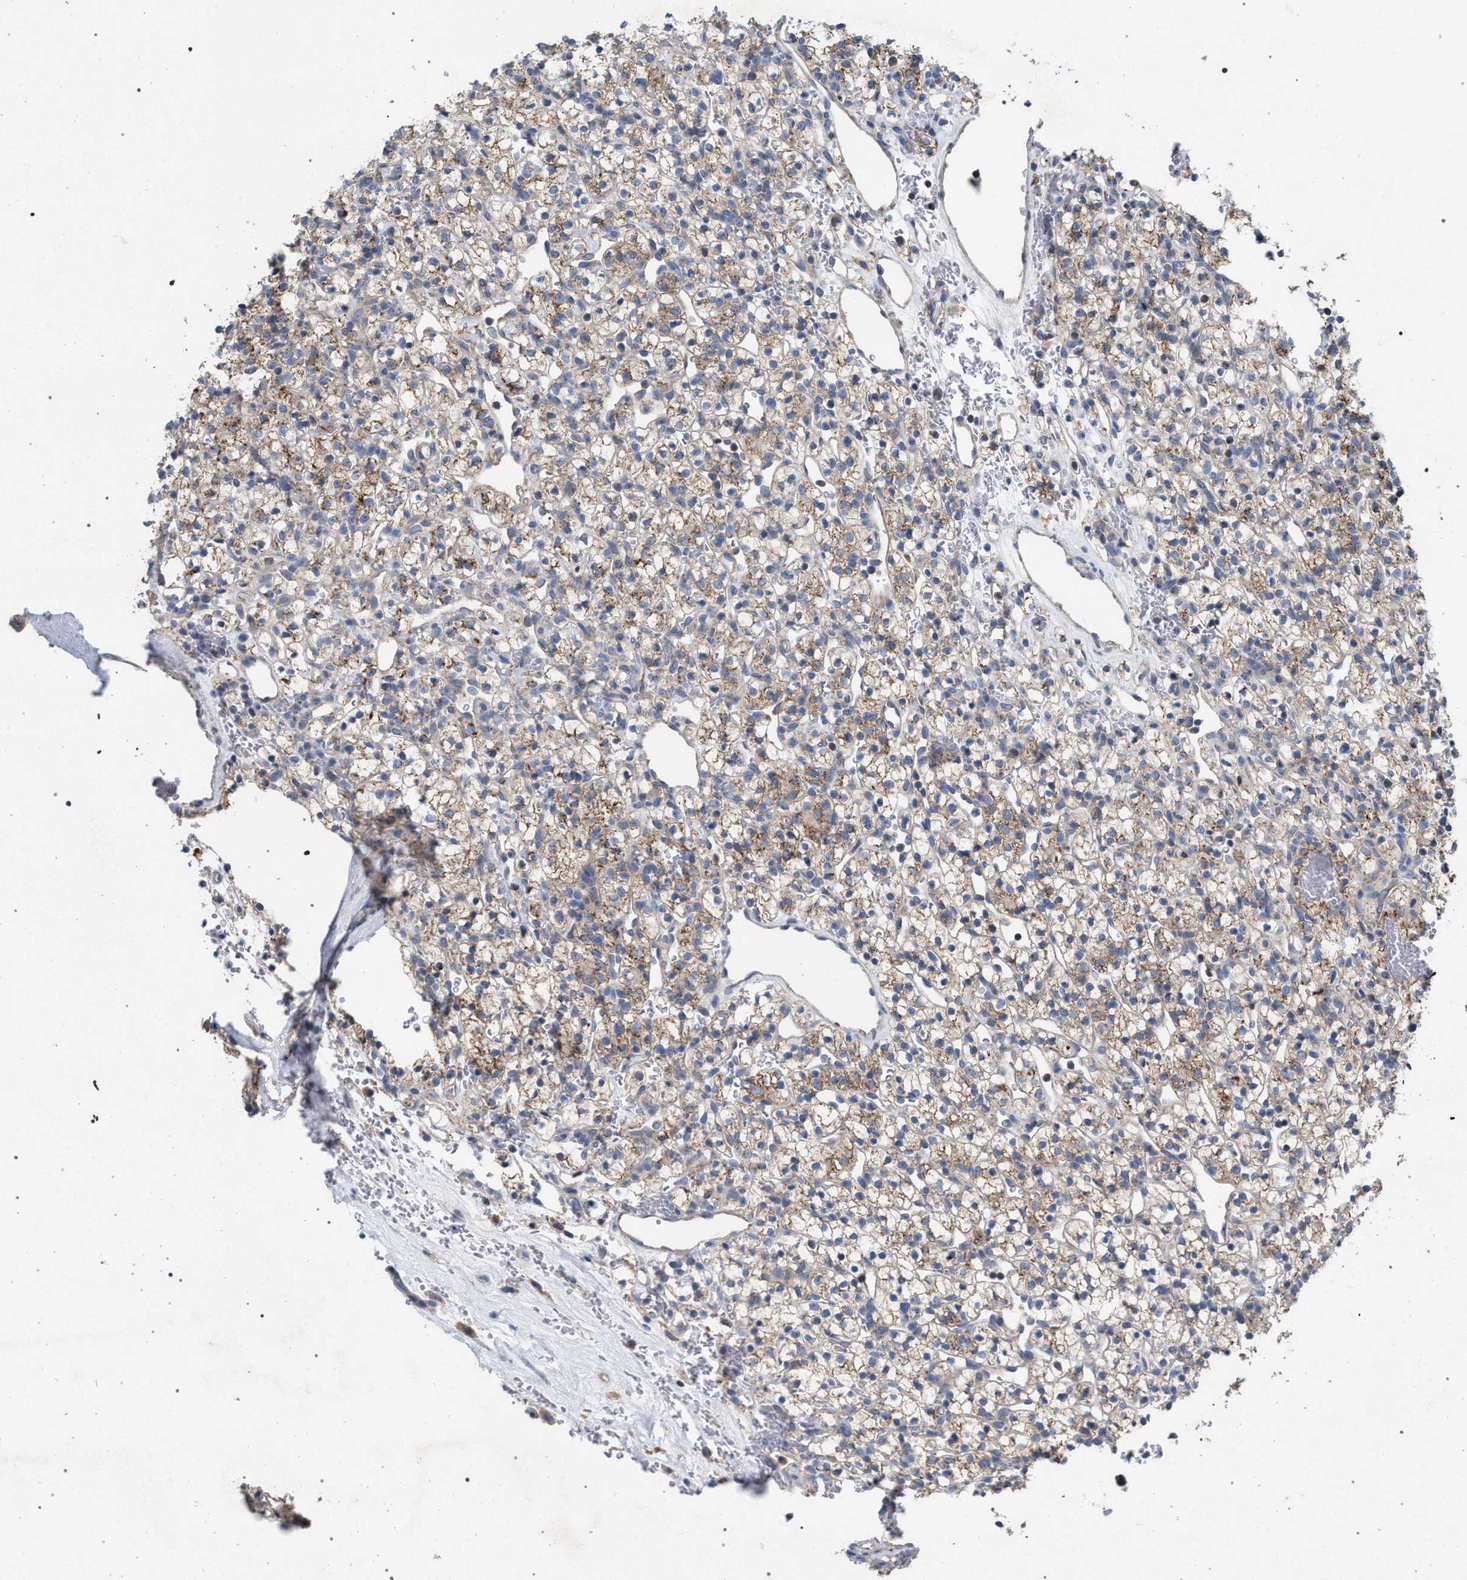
{"staining": {"intensity": "weak", "quantity": ">75%", "location": "cytoplasmic/membranous"}, "tissue": "renal cancer", "cell_type": "Tumor cells", "image_type": "cancer", "snomed": [{"axis": "morphology", "description": "Adenocarcinoma, NOS"}, {"axis": "topography", "description": "Kidney"}], "caption": "There is low levels of weak cytoplasmic/membranous positivity in tumor cells of adenocarcinoma (renal), as demonstrated by immunohistochemical staining (brown color).", "gene": "VPS13A", "patient": {"sex": "female", "age": 57}}